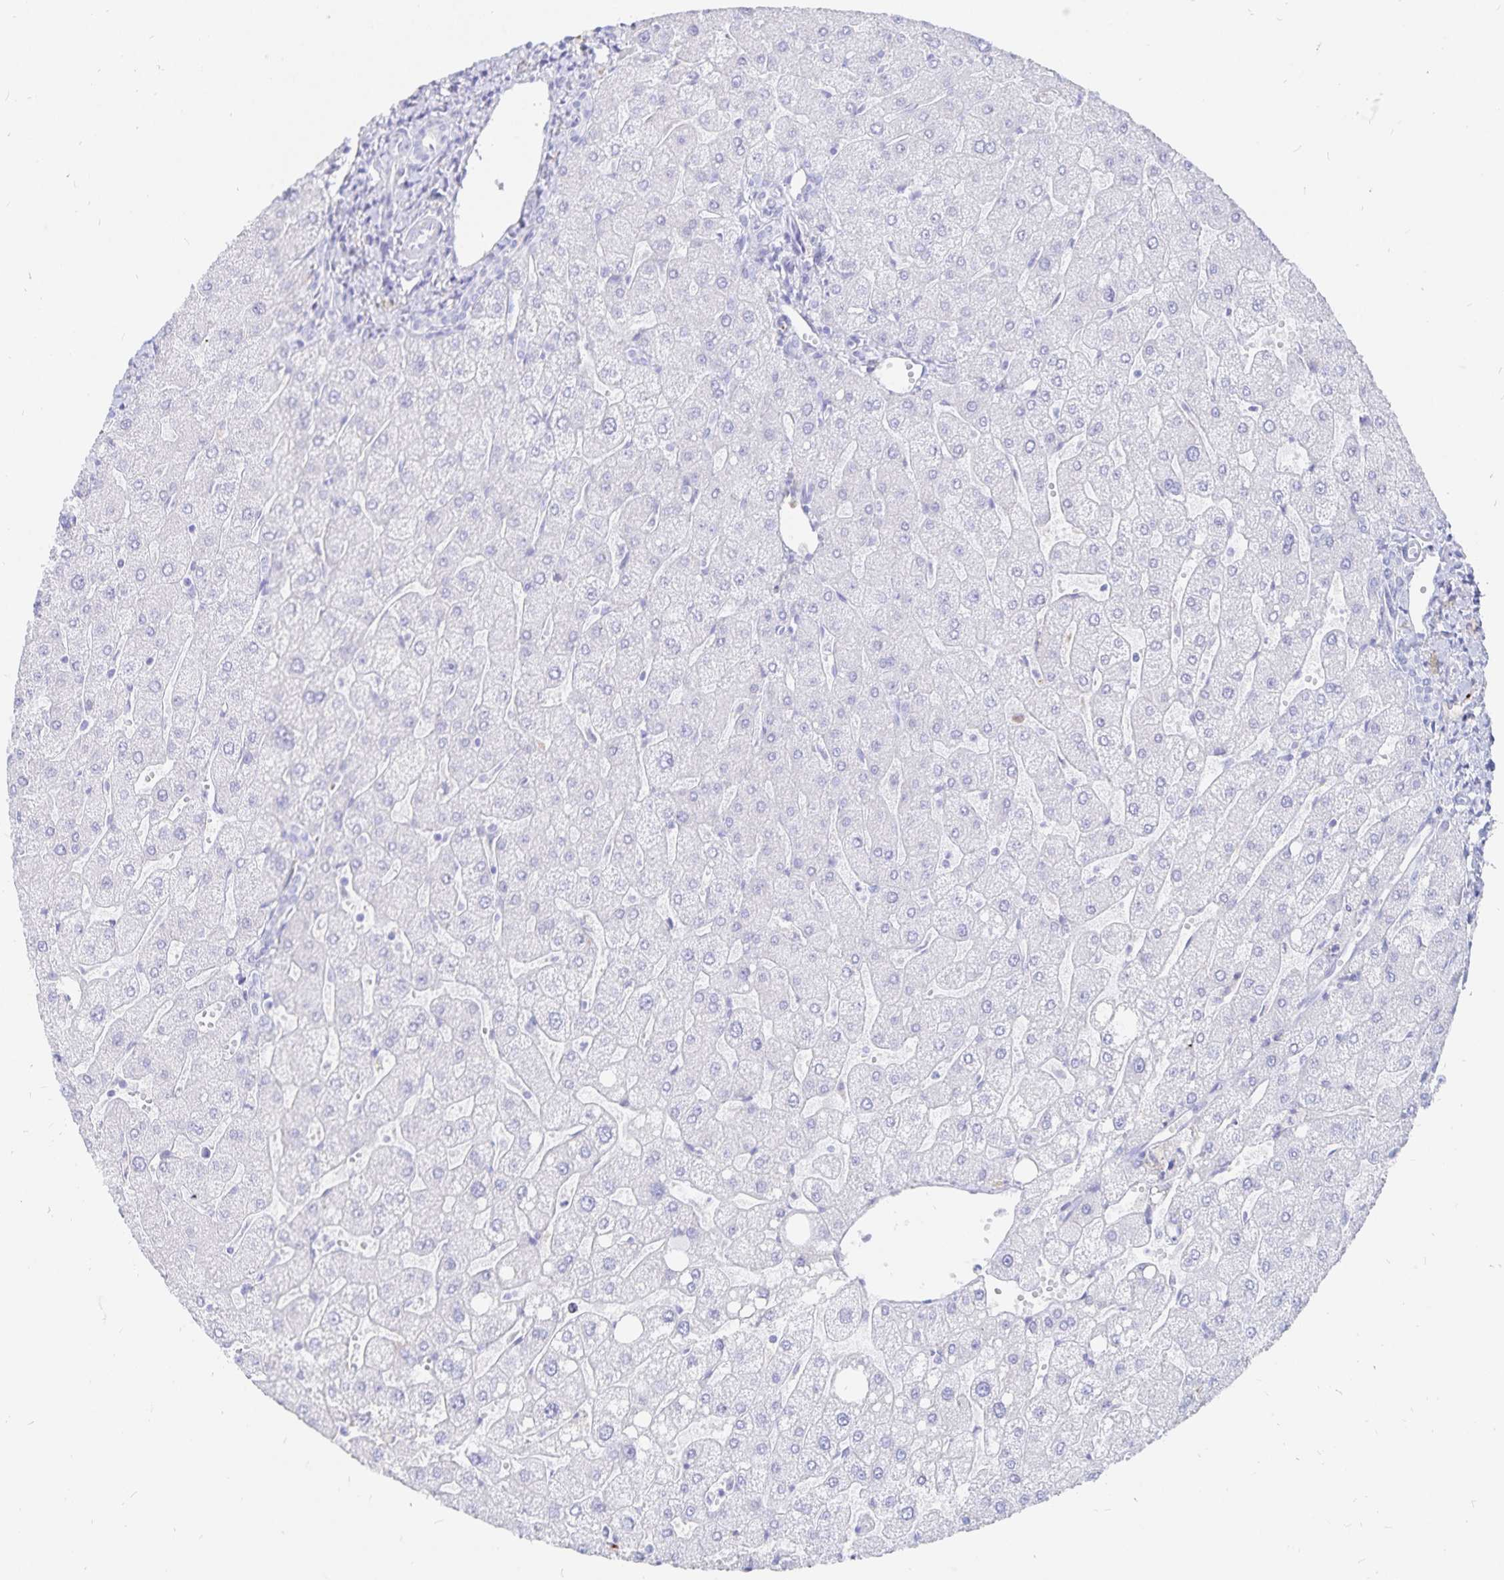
{"staining": {"intensity": "negative", "quantity": "none", "location": "none"}, "tissue": "liver", "cell_type": "Cholangiocytes", "image_type": "normal", "snomed": [{"axis": "morphology", "description": "Normal tissue, NOS"}, {"axis": "topography", "description": "Liver"}], "caption": "Benign liver was stained to show a protein in brown. There is no significant positivity in cholangiocytes.", "gene": "INSL5", "patient": {"sex": "male", "age": 67}}